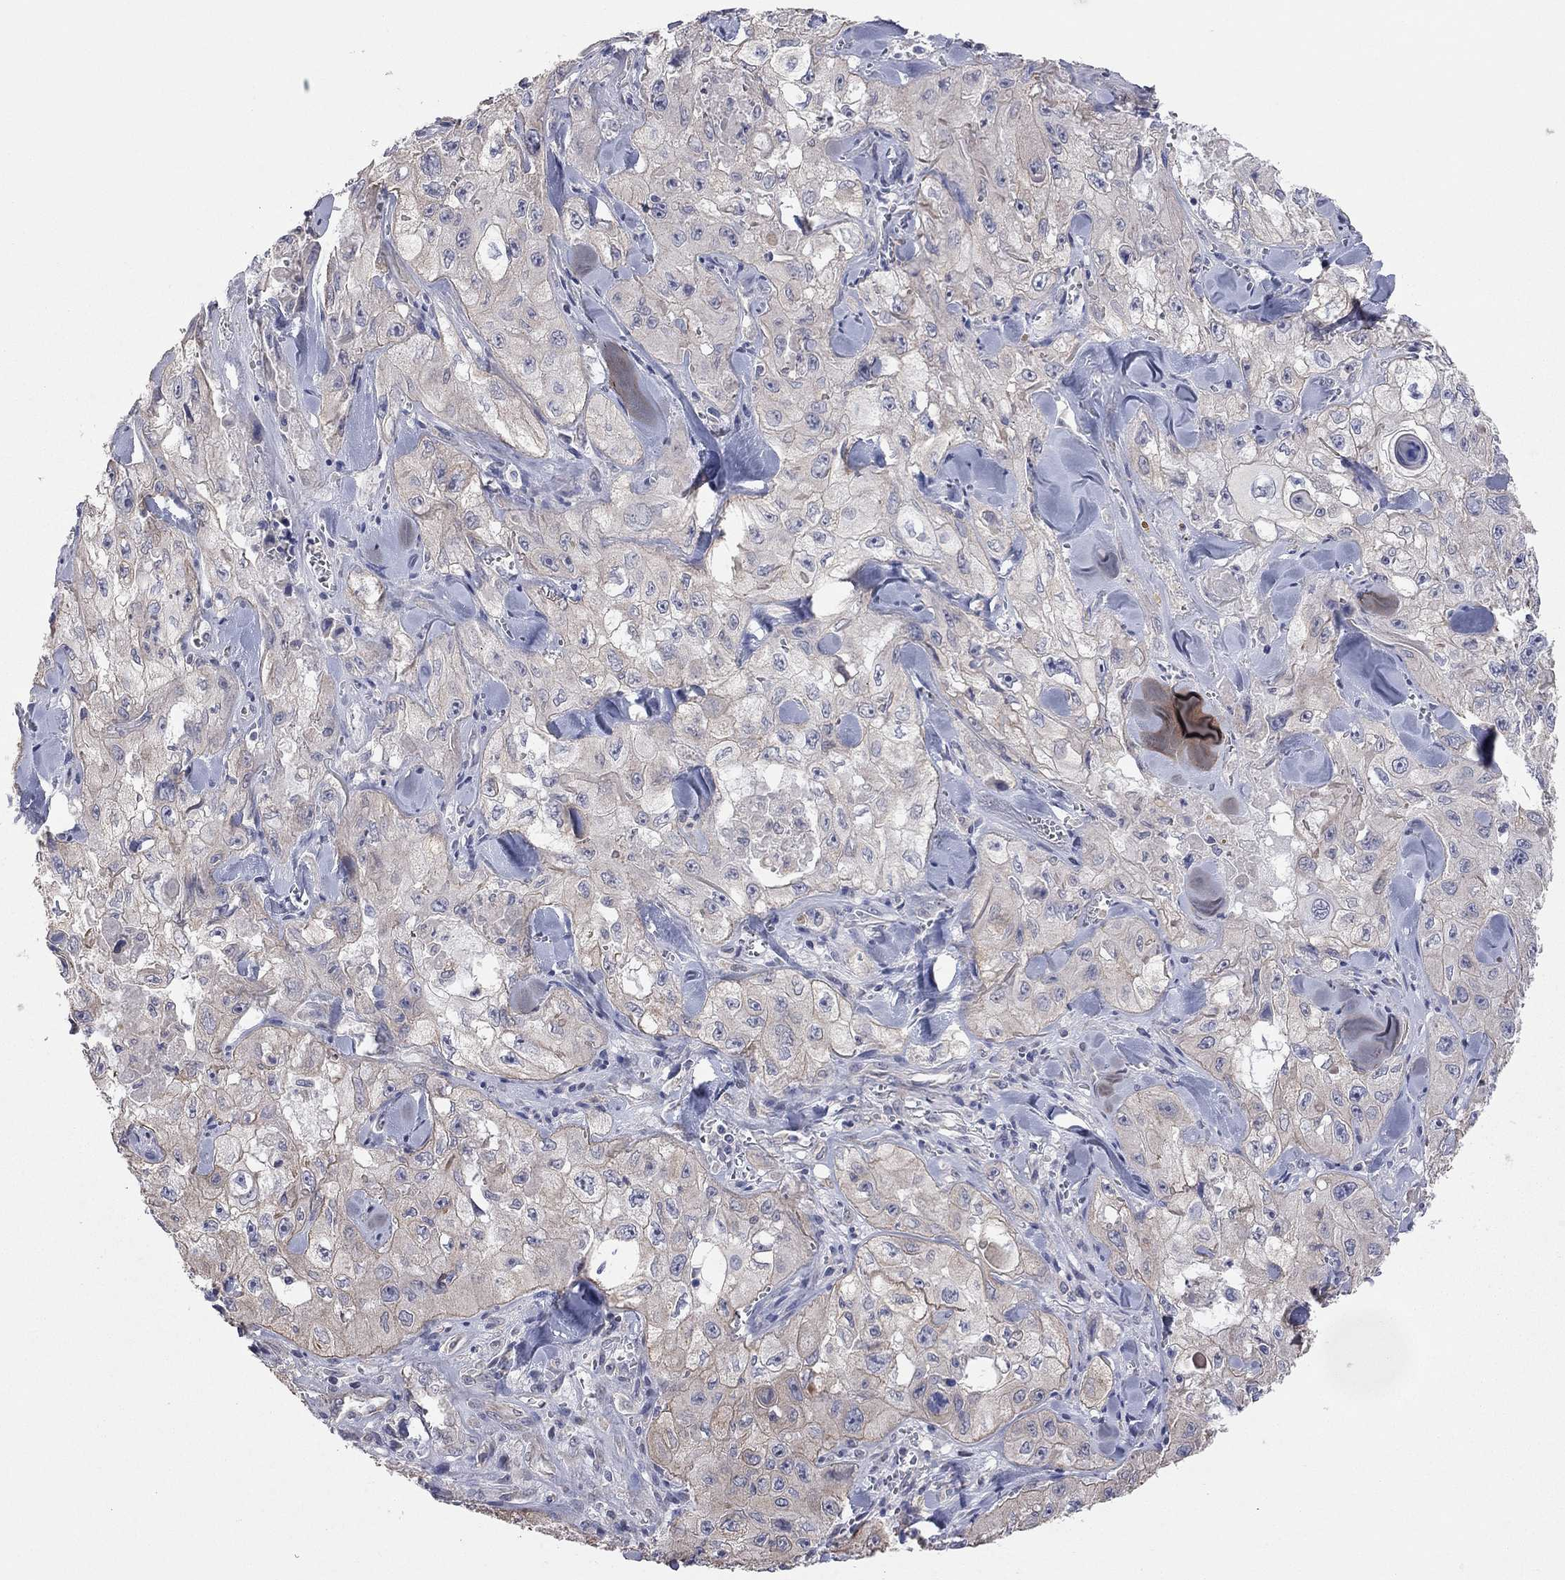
{"staining": {"intensity": "moderate", "quantity": "25%-75%", "location": "cytoplasmic/membranous"}, "tissue": "skin cancer", "cell_type": "Tumor cells", "image_type": "cancer", "snomed": [{"axis": "morphology", "description": "Squamous cell carcinoma, NOS"}, {"axis": "topography", "description": "Skin"}, {"axis": "topography", "description": "Subcutis"}], "caption": "Brown immunohistochemical staining in skin cancer (squamous cell carcinoma) displays moderate cytoplasmic/membranous staining in about 25%-75% of tumor cells. Using DAB (brown) and hematoxylin (blue) stains, captured at high magnification using brightfield microscopy.", "gene": "KCNB1", "patient": {"sex": "male", "age": 73}}